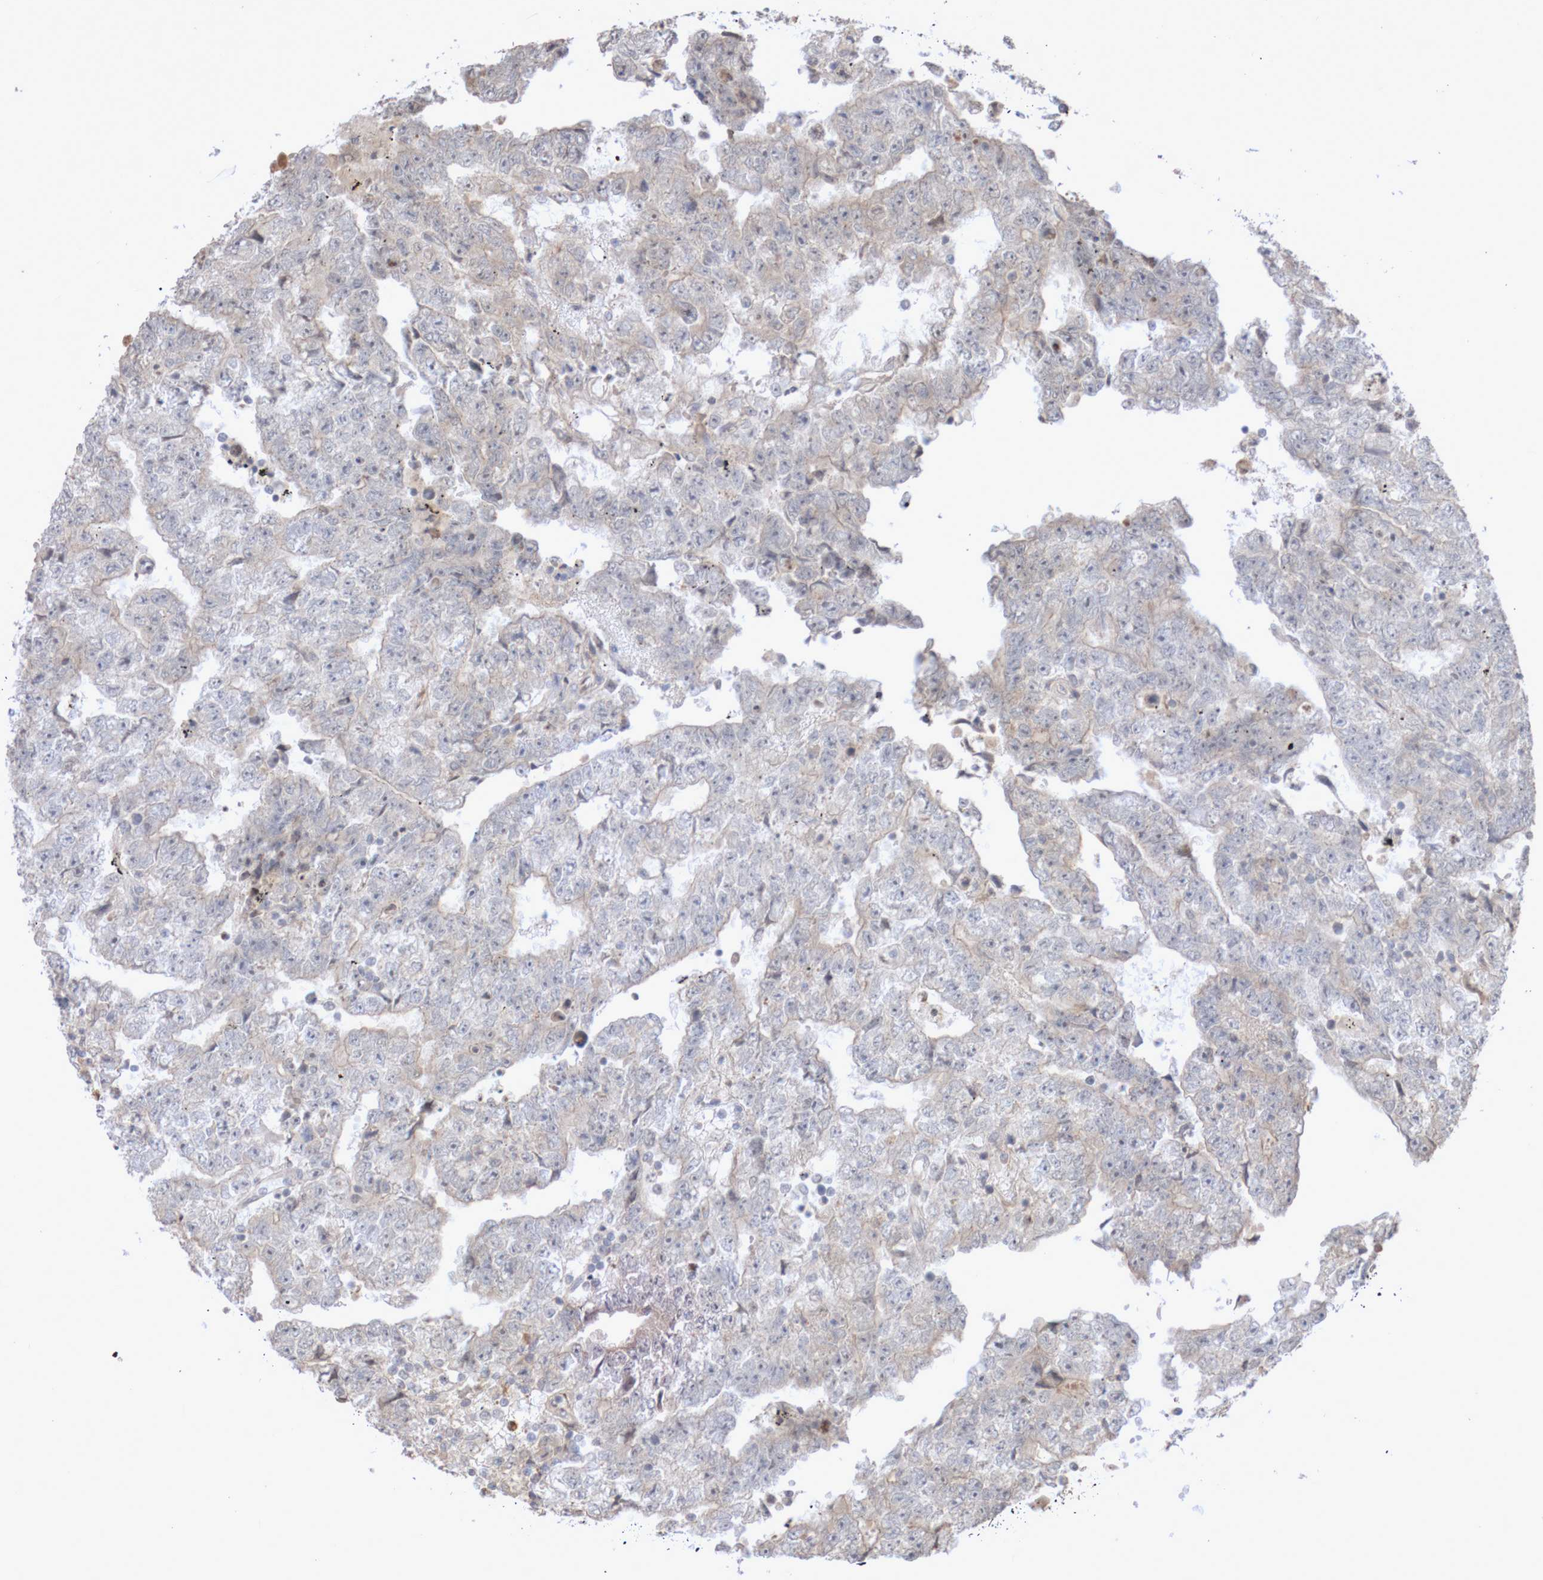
{"staining": {"intensity": "negative", "quantity": "none", "location": "none"}, "tissue": "testis cancer", "cell_type": "Tumor cells", "image_type": "cancer", "snomed": [{"axis": "morphology", "description": "Carcinoma, Embryonal, NOS"}, {"axis": "topography", "description": "Testis"}], "caption": "Testis cancer (embryonal carcinoma) stained for a protein using immunohistochemistry (IHC) exhibits no positivity tumor cells.", "gene": "DPH7", "patient": {"sex": "male", "age": 25}}